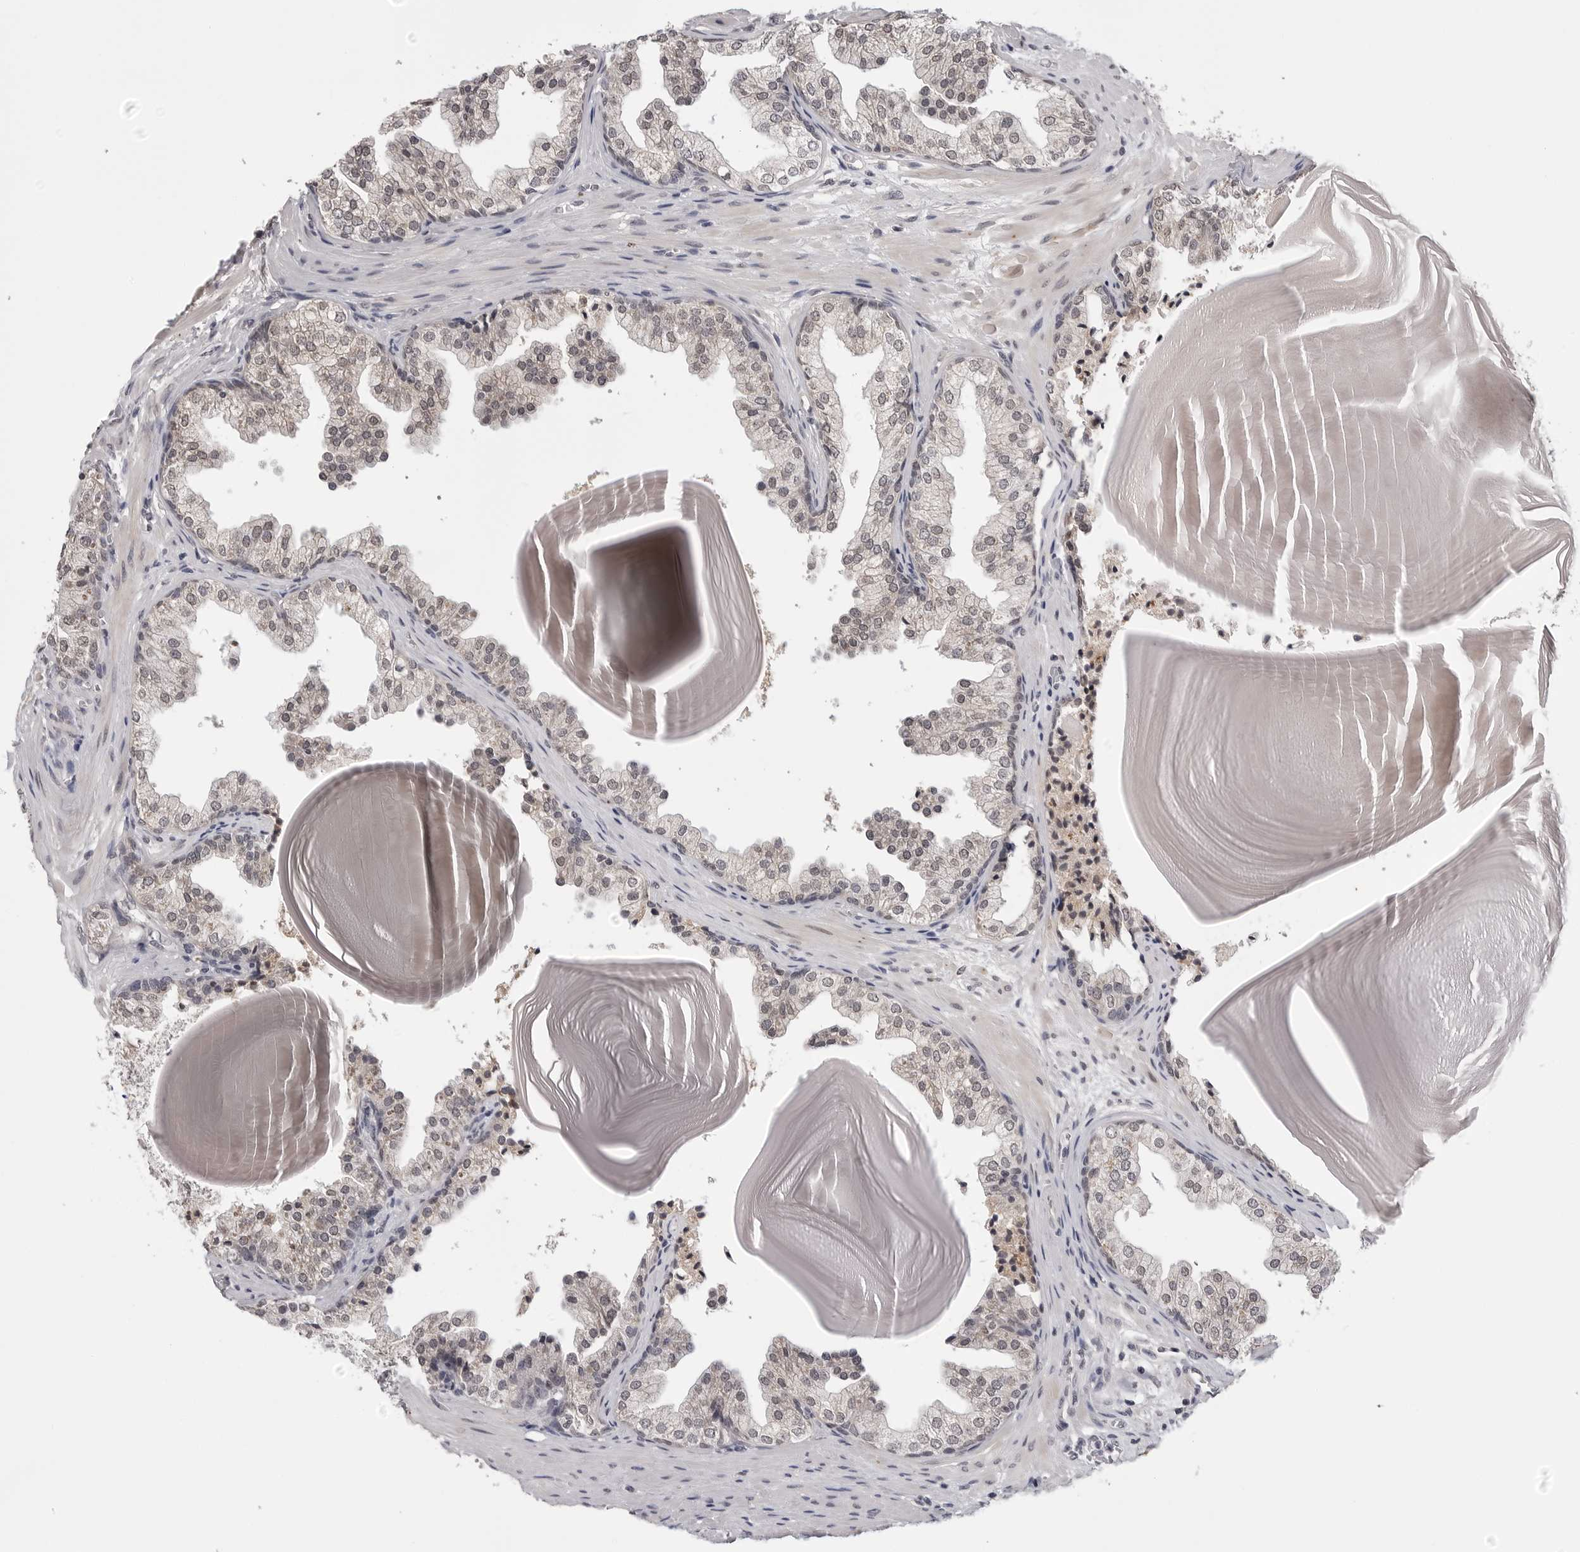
{"staining": {"intensity": "weak", "quantity": "<25%", "location": "nuclear"}, "tissue": "prostate", "cell_type": "Glandular cells", "image_type": "normal", "snomed": [{"axis": "morphology", "description": "Normal tissue, NOS"}, {"axis": "topography", "description": "Prostate"}], "caption": "Glandular cells show no significant positivity in benign prostate.", "gene": "CDK20", "patient": {"sex": "male", "age": 48}}